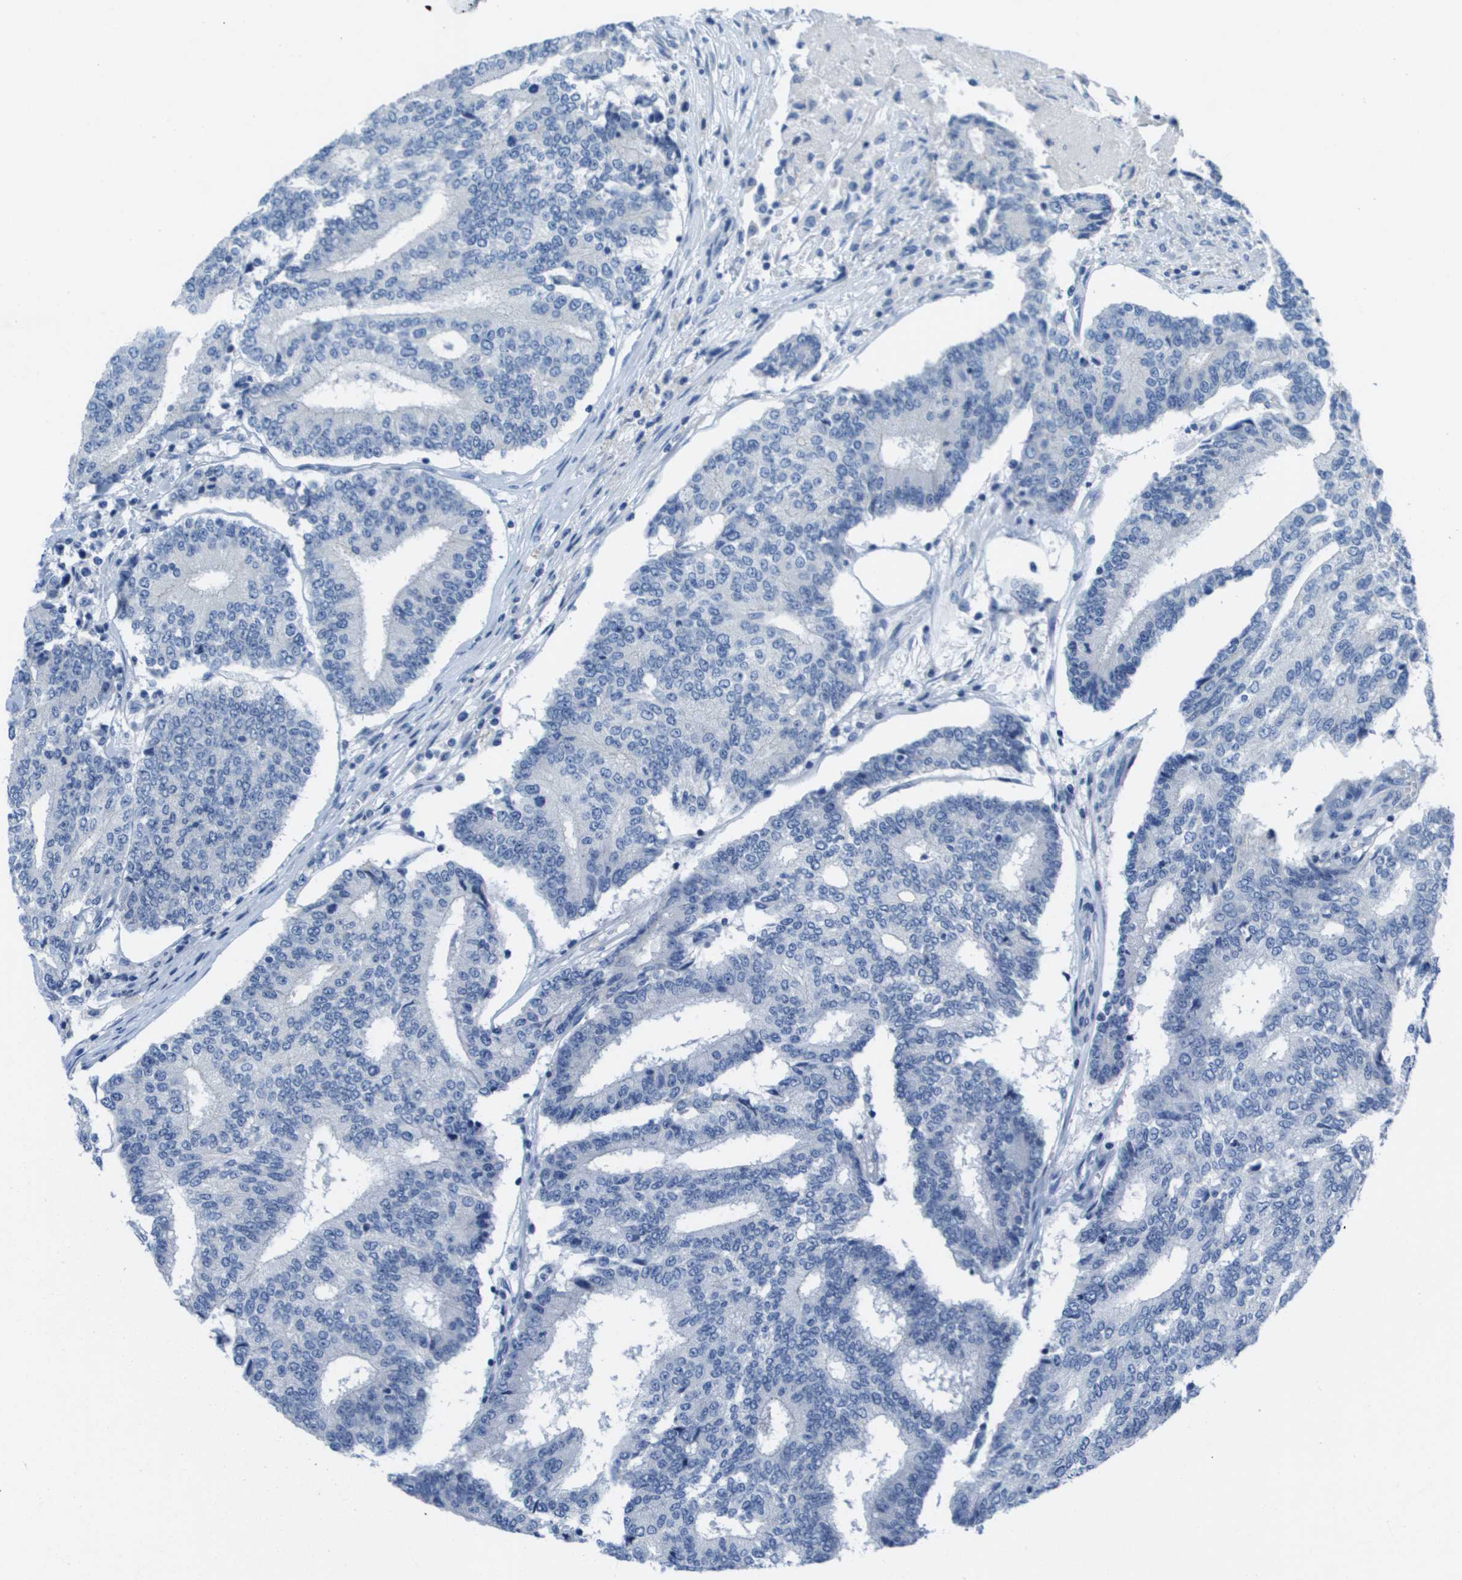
{"staining": {"intensity": "negative", "quantity": "none", "location": "none"}, "tissue": "prostate cancer", "cell_type": "Tumor cells", "image_type": "cancer", "snomed": [{"axis": "morphology", "description": "Normal tissue, NOS"}, {"axis": "morphology", "description": "Adenocarcinoma, High grade"}, {"axis": "topography", "description": "Prostate"}, {"axis": "topography", "description": "Seminal veicle"}], "caption": "Tumor cells show no significant positivity in prostate cancer (adenocarcinoma (high-grade)).", "gene": "NCS1", "patient": {"sex": "male", "age": 55}}